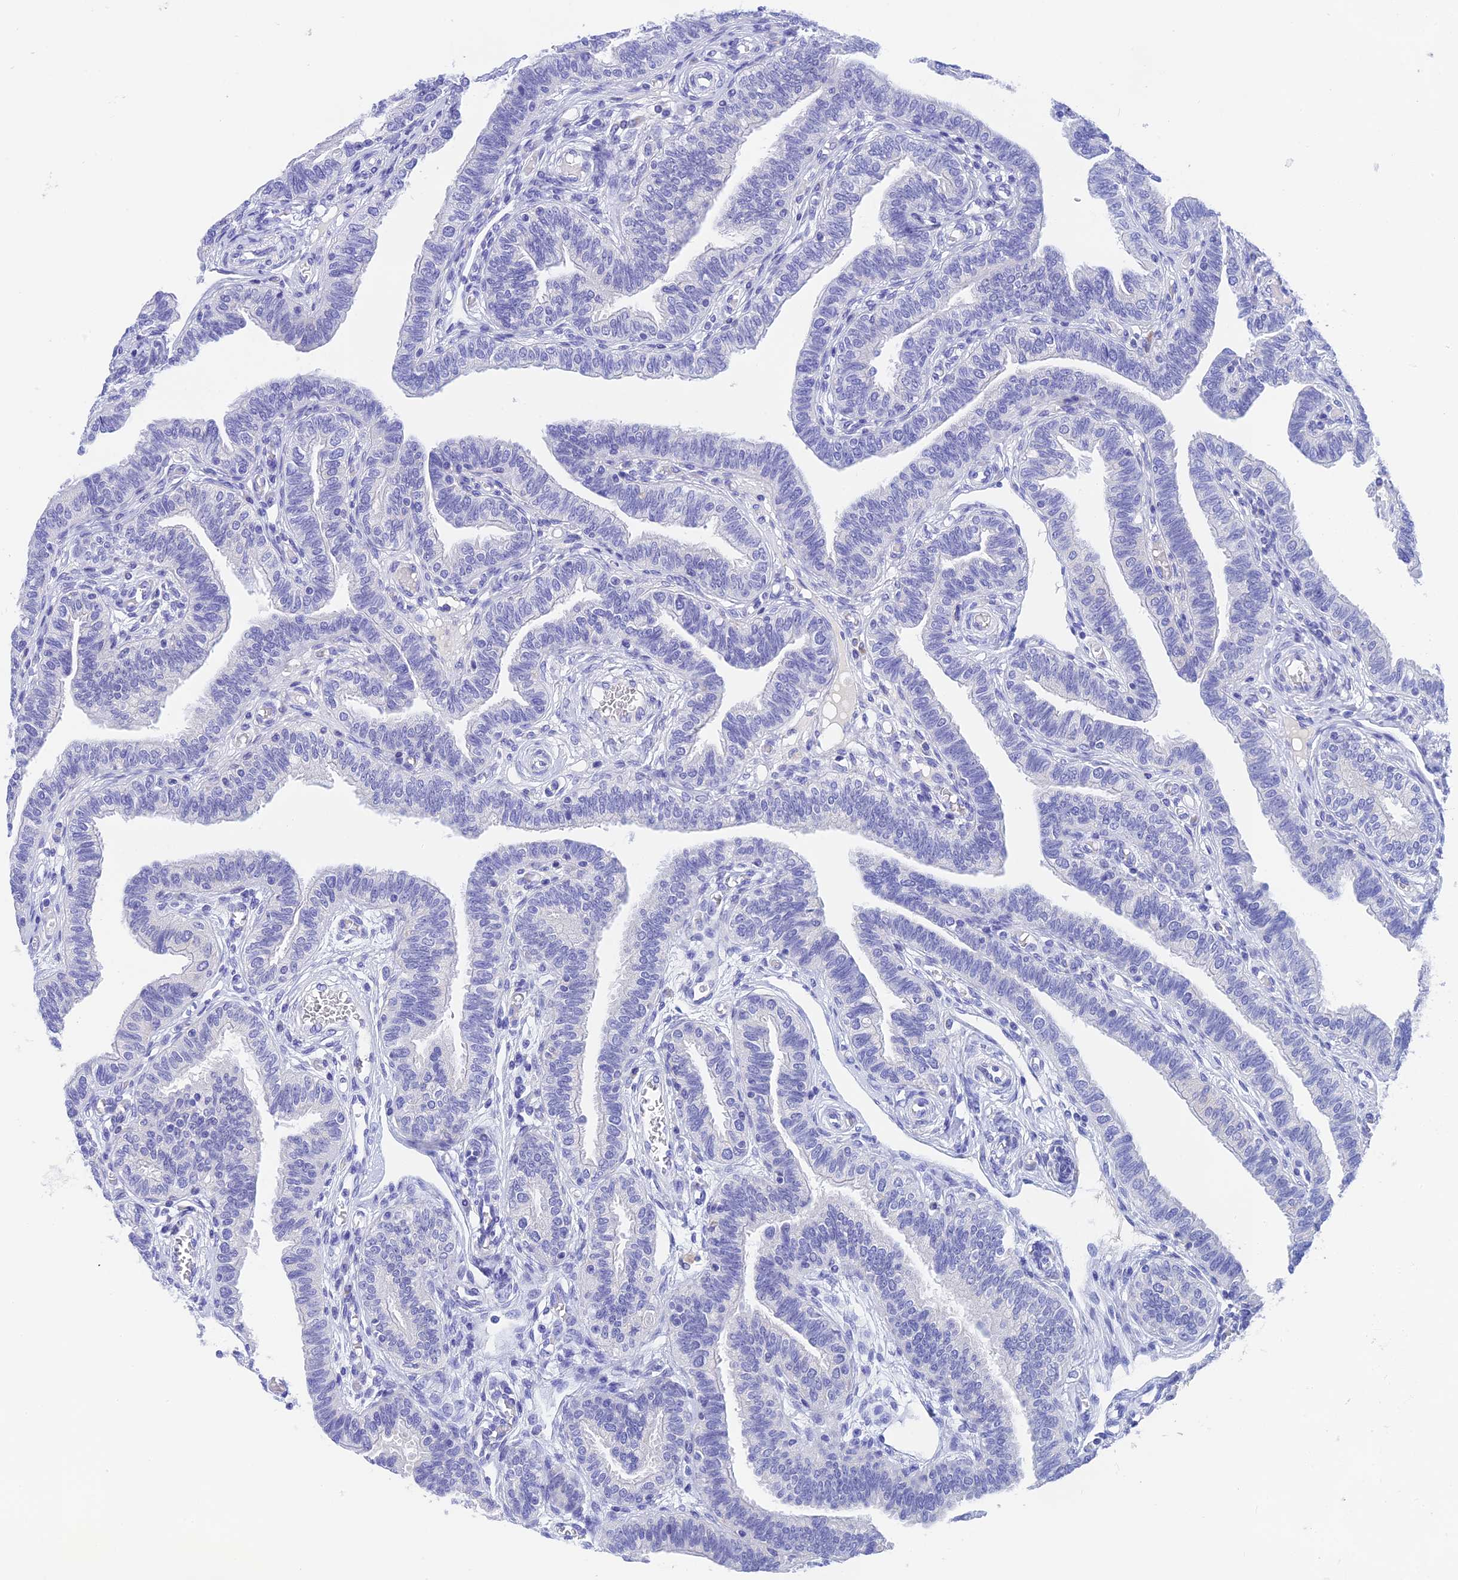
{"staining": {"intensity": "negative", "quantity": "none", "location": "none"}, "tissue": "fallopian tube", "cell_type": "Glandular cells", "image_type": "normal", "snomed": [{"axis": "morphology", "description": "Normal tissue, NOS"}, {"axis": "topography", "description": "Fallopian tube"}], "caption": "Immunohistochemical staining of benign human fallopian tube reveals no significant expression in glandular cells.", "gene": "KDELR3", "patient": {"sex": "female", "age": 39}}